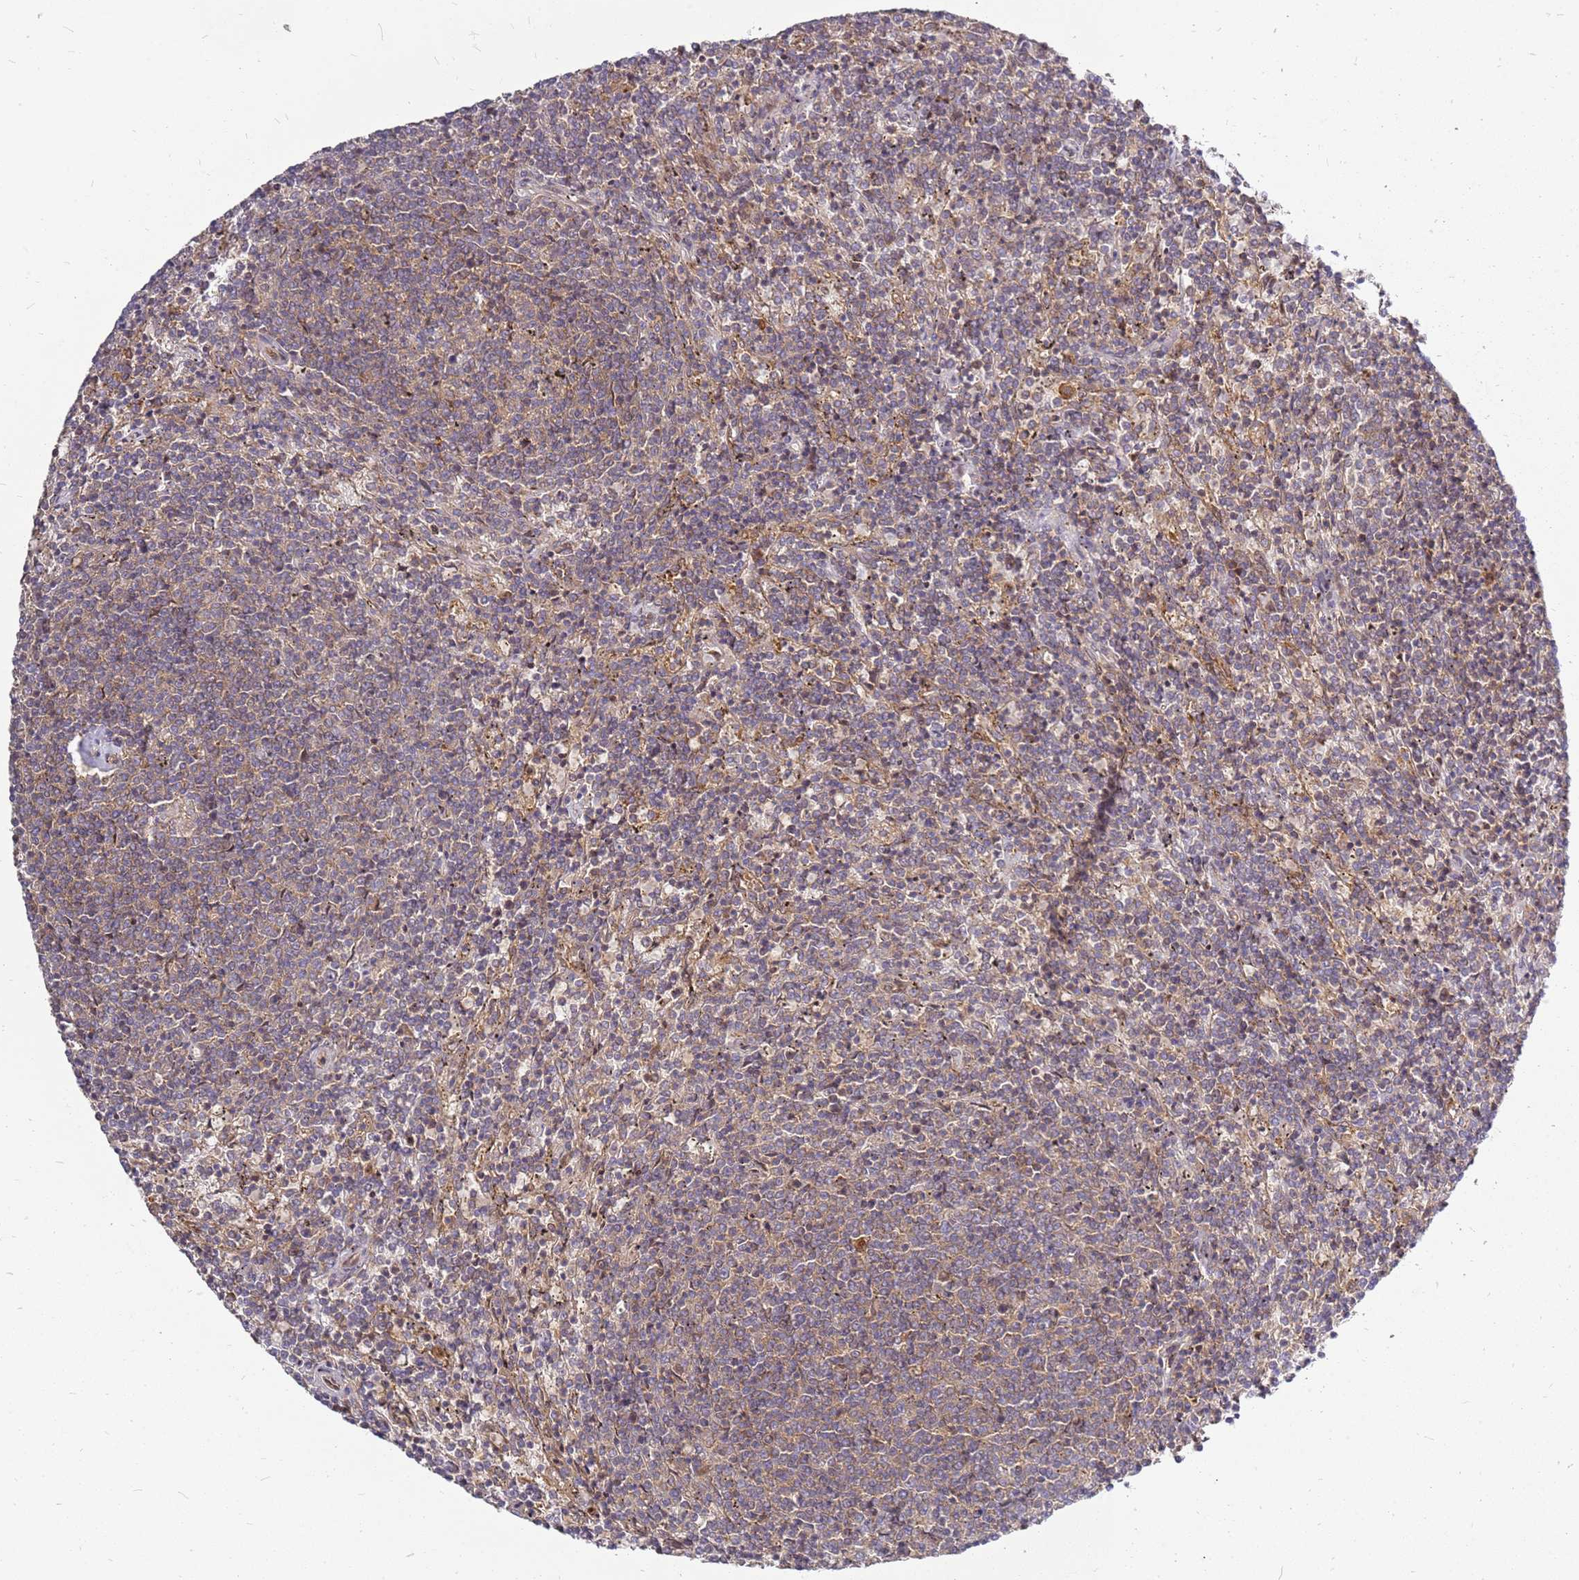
{"staining": {"intensity": "weak", "quantity": "<25%", "location": "cytoplasmic/membranous"}, "tissue": "lymphoma", "cell_type": "Tumor cells", "image_type": "cancer", "snomed": [{"axis": "morphology", "description": "Malignant lymphoma, non-Hodgkin's type, Low grade"}, {"axis": "topography", "description": "Spleen"}], "caption": "Immunohistochemical staining of lymphoma exhibits no significant positivity in tumor cells.", "gene": "CCDC159", "patient": {"sex": "female", "age": 50}}